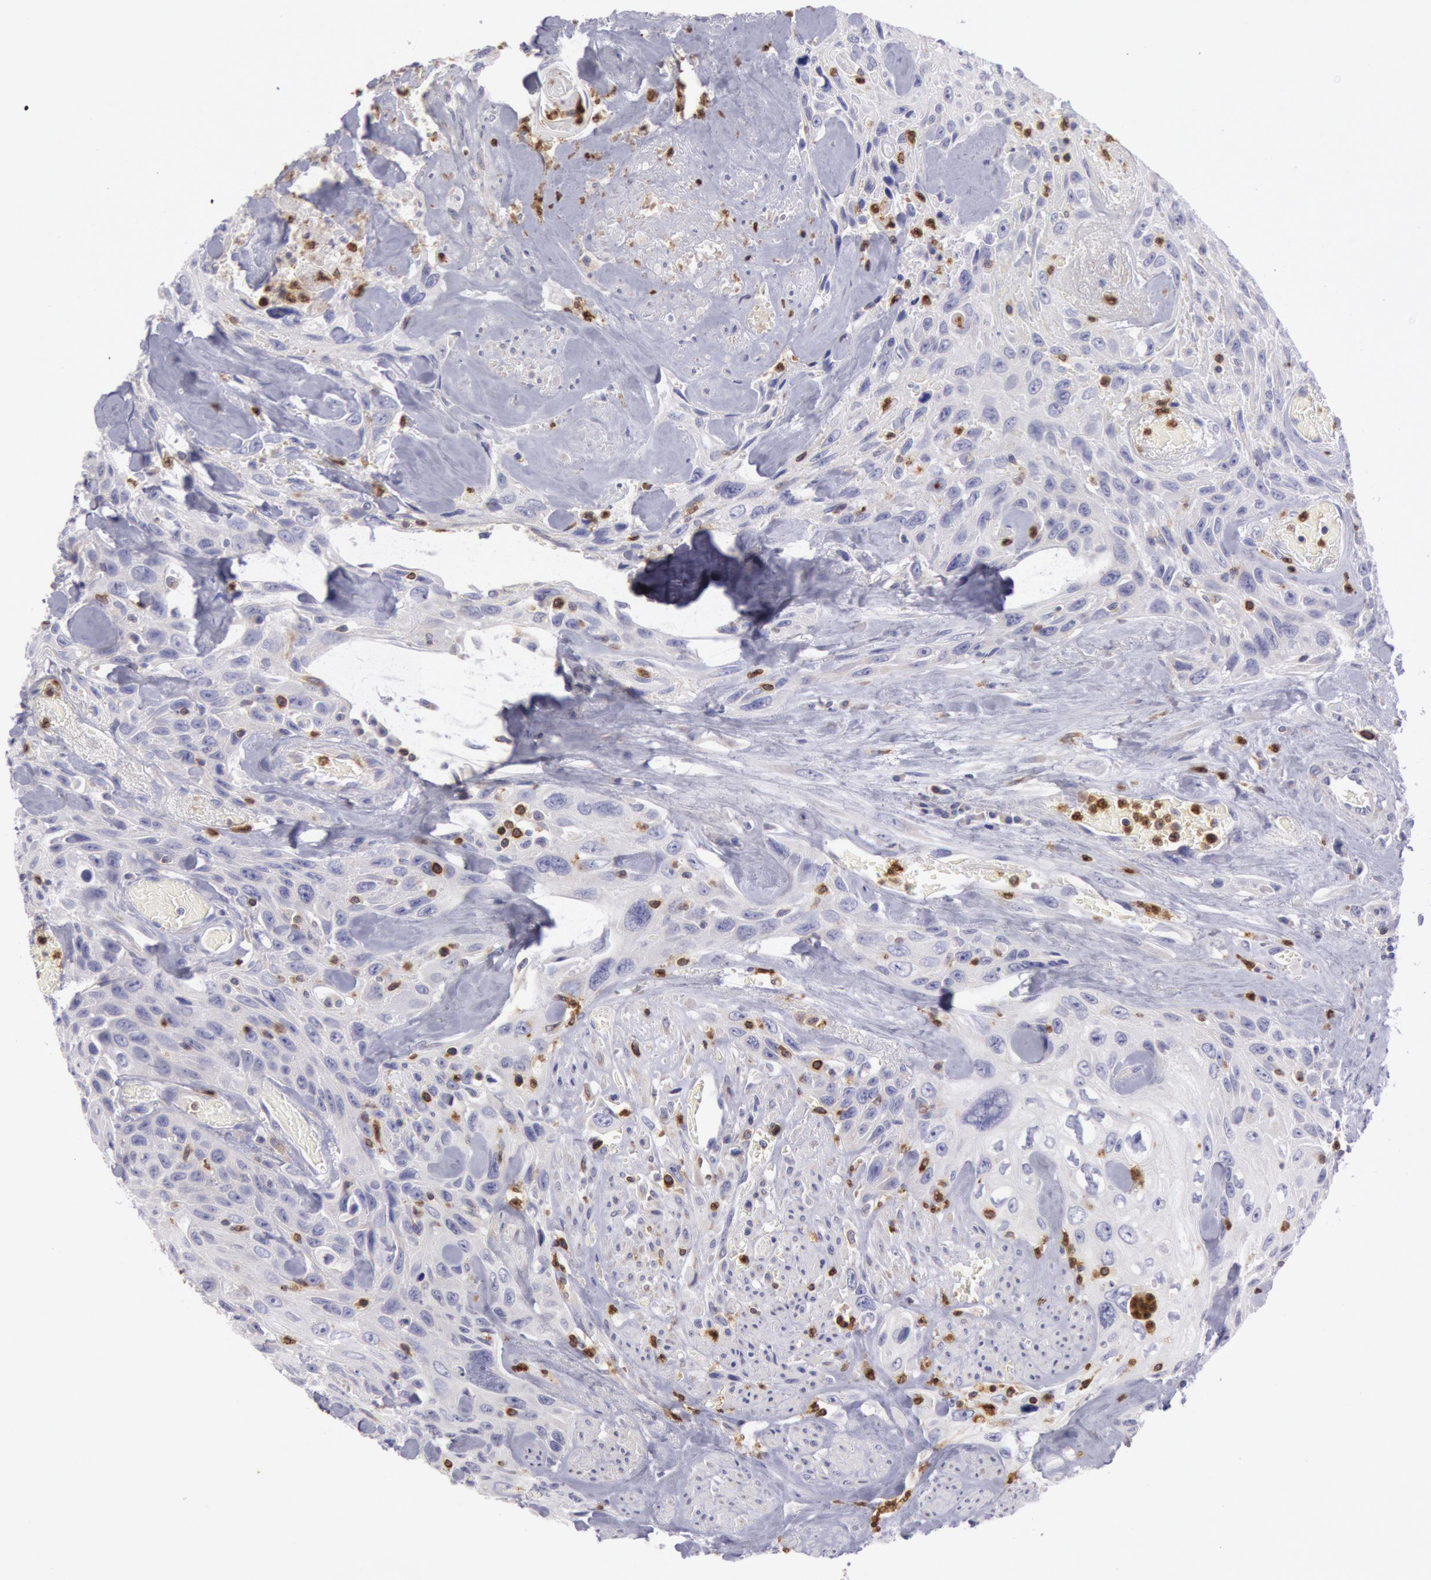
{"staining": {"intensity": "negative", "quantity": "none", "location": "none"}, "tissue": "urothelial cancer", "cell_type": "Tumor cells", "image_type": "cancer", "snomed": [{"axis": "morphology", "description": "Urothelial carcinoma, High grade"}, {"axis": "topography", "description": "Urinary bladder"}], "caption": "Tumor cells show no significant protein positivity in high-grade urothelial carcinoma.", "gene": "RAB27A", "patient": {"sex": "female", "age": 84}}